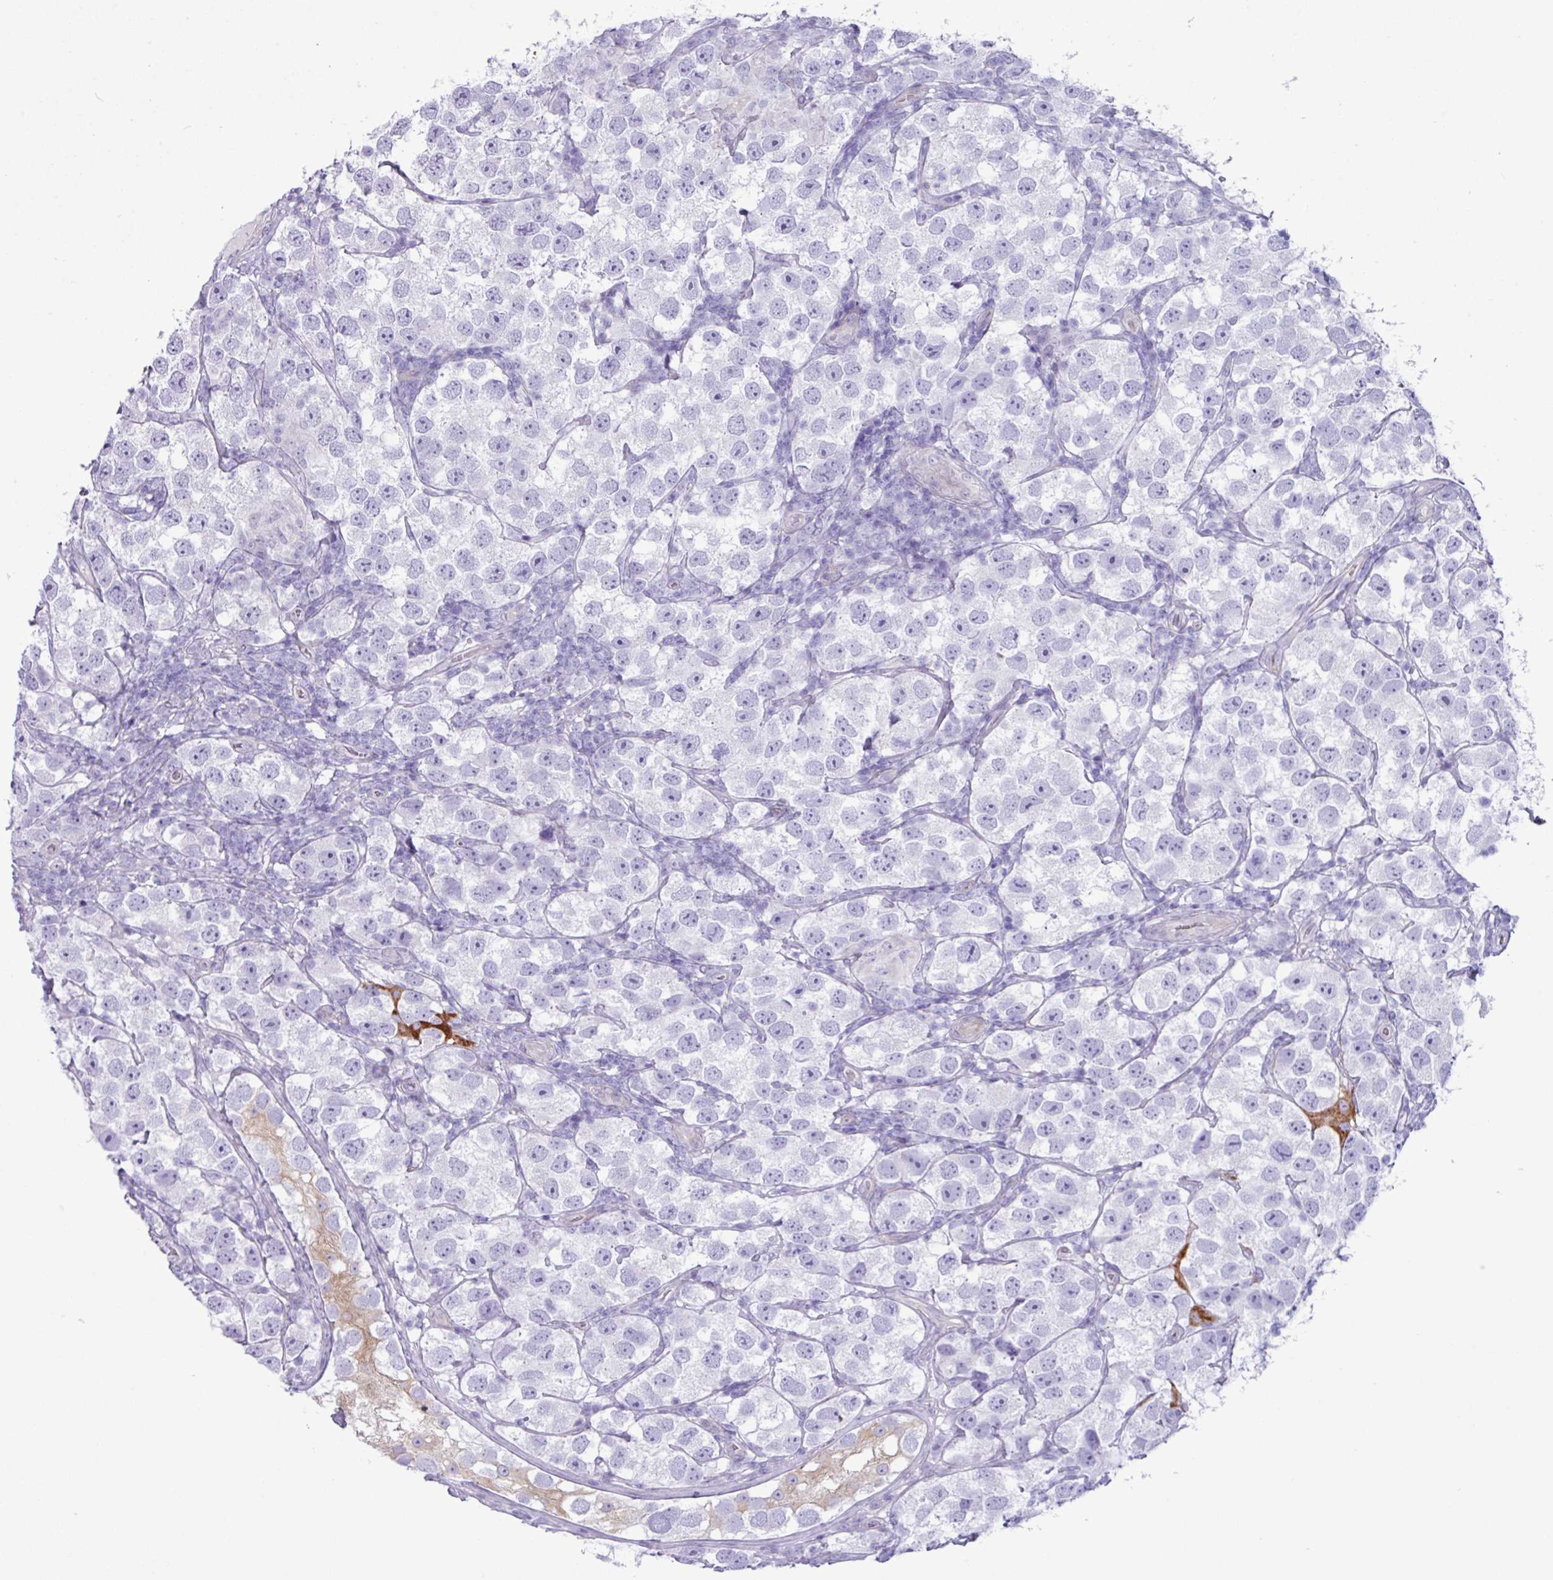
{"staining": {"intensity": "negative", "quantity": "none", "location": "none"}, "tissue": "testis cancer", "cell_type": "Tumor cells", "image_type": "cancer", "snomed": [{"axis": "morphology", "description": "Seminoma, NOS"}, {"axis": "topography", "description": "Testis"}], "caption": "A micrograph of human testis cancer (seminoma) is negative for staining in tumor cells. (DAB immunohistochemistry visualized using brightfield microscopy, high magnification).", "gene": "SLC38A1", "patient": {"sex": "male", "age": 26}}